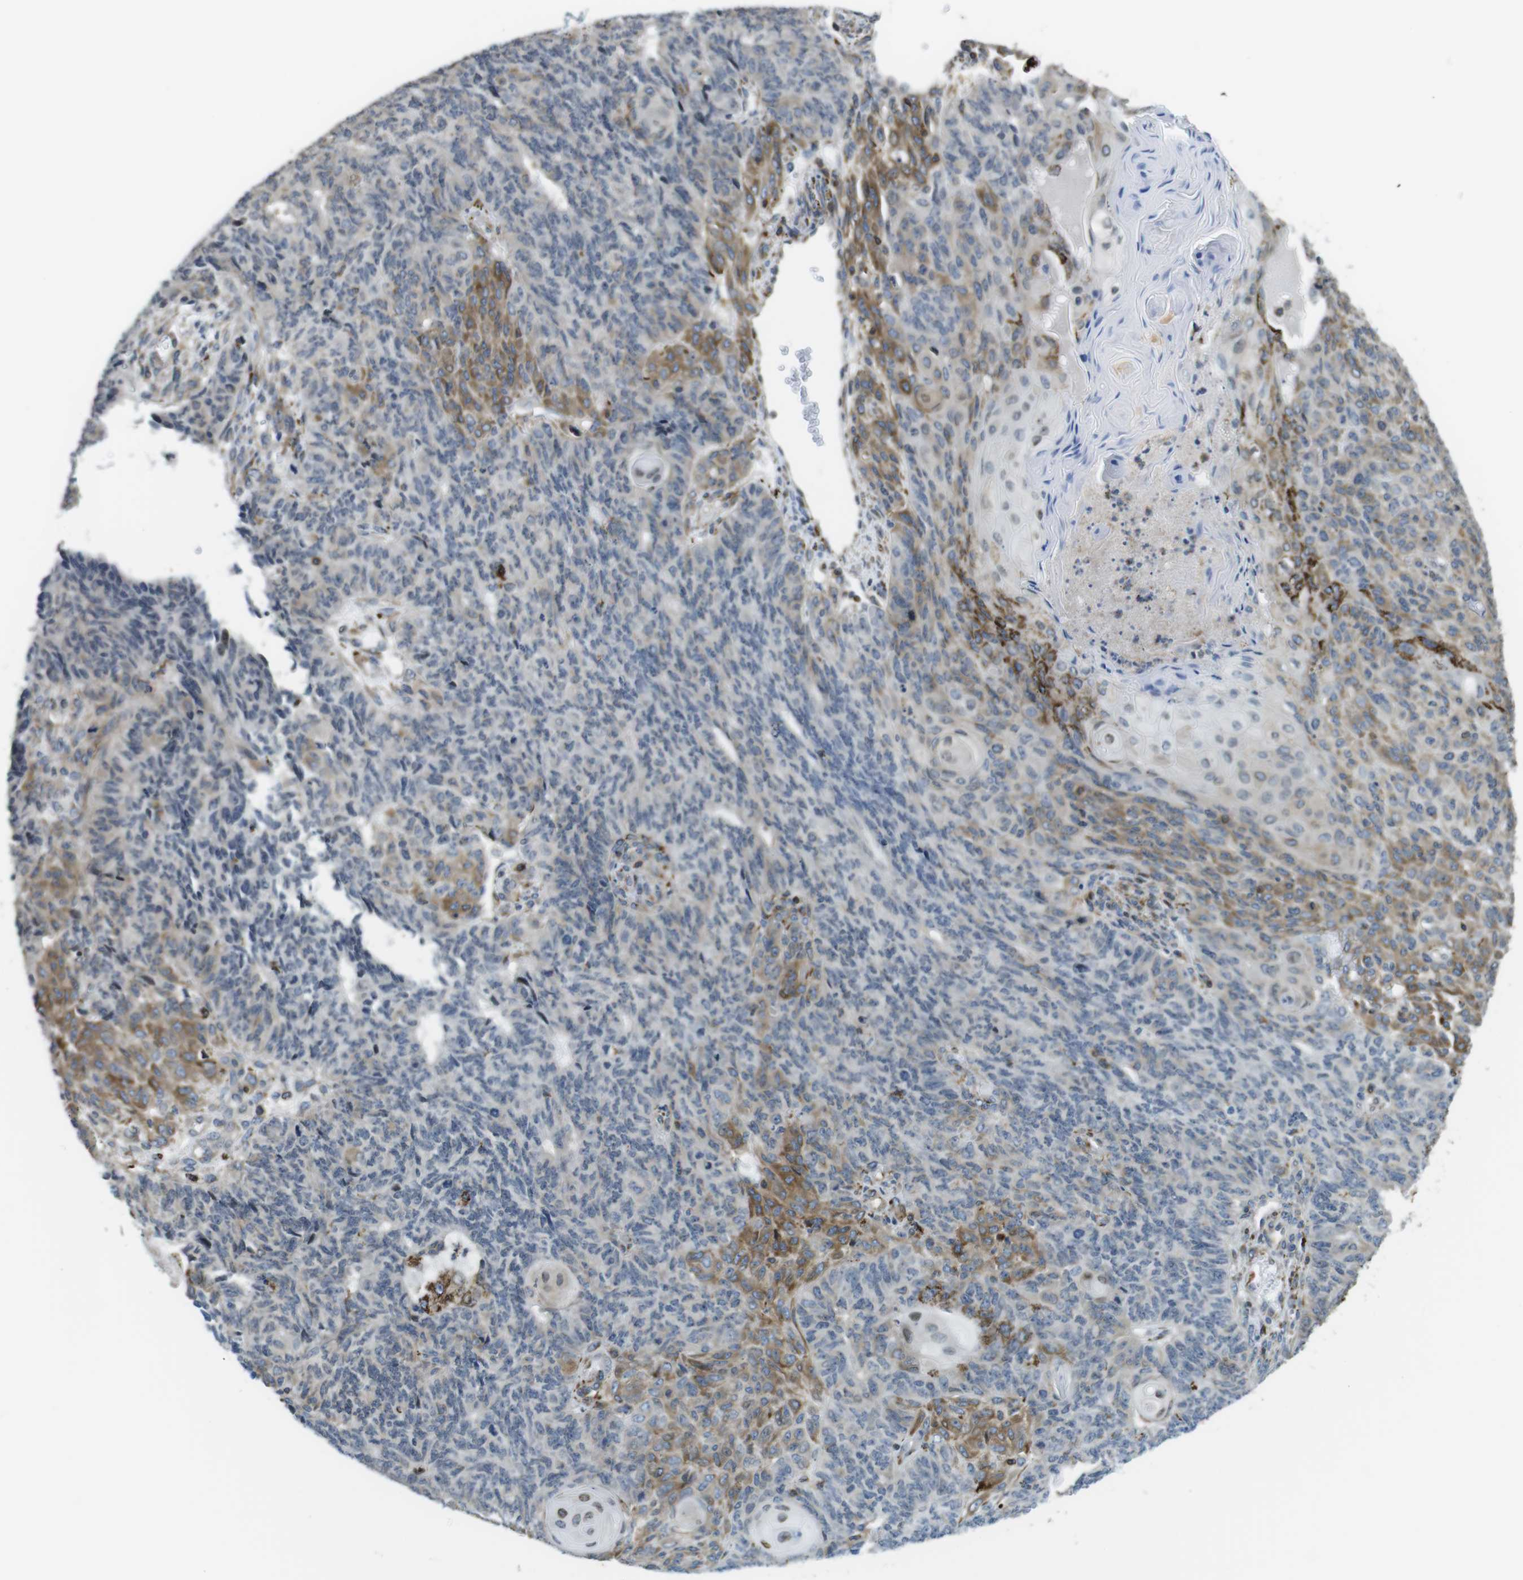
{"staining": {"intensity": "moderate", "quantity": "<25%", "location": "cytoplasmic/membranous"}, "tissue": "endometrial cancer", "cell_type": "Tumor cells", "image_type": "cancer", "snomed": [{"axis": "morphology", "description": "Adenocarcinoma, NOS"}, {"axis": "topography", "description": "Endometrium"}], "caption": "About <25% of tumor cells in human adenocarcinoma (endometrial) show moderate cytoplasmic/membranous protein positivity as visualized by brown immunohistochemical staining.", "gene": "KCNE3", "patient": {"sex": "female", "age": 32}}